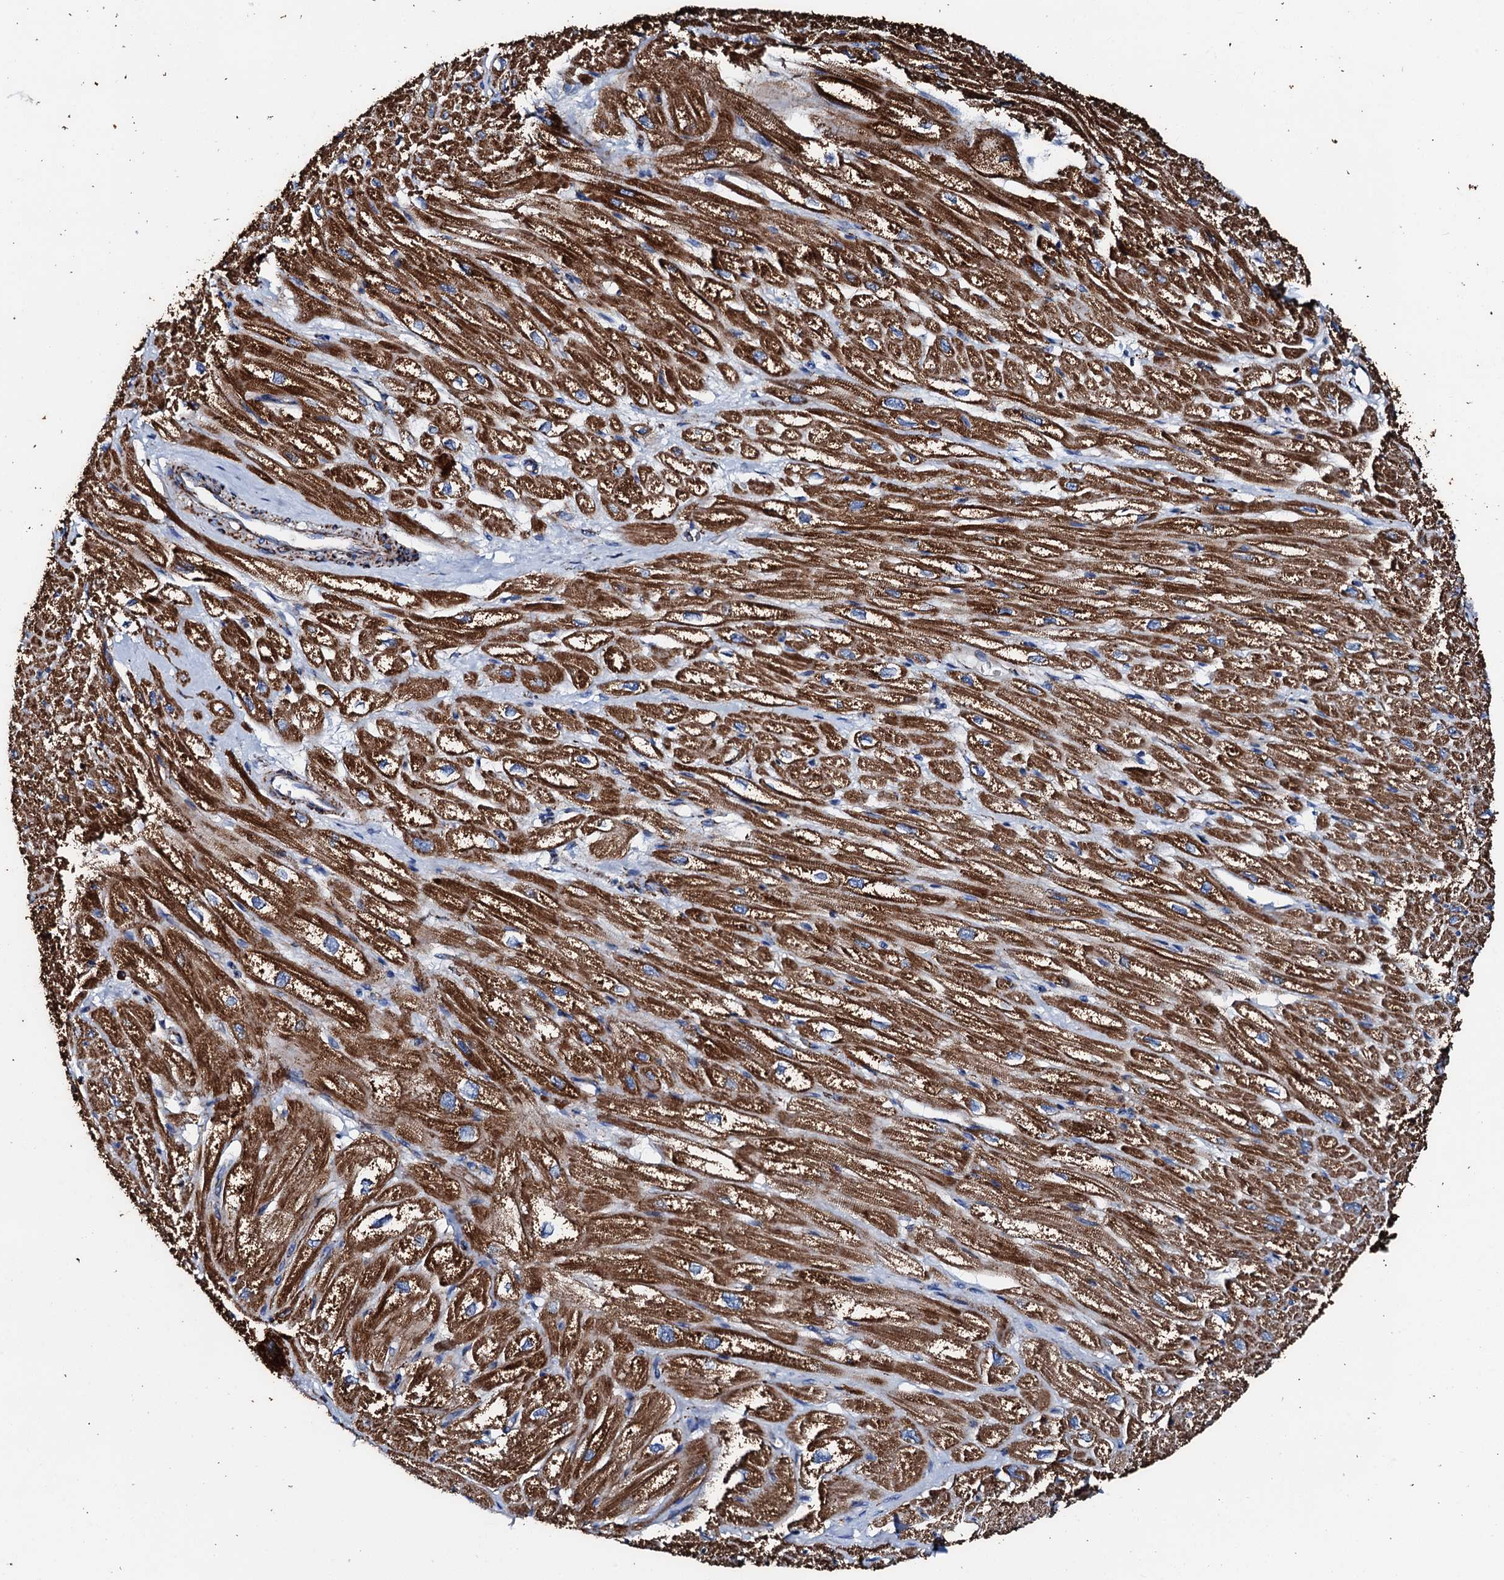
{"staining": {"intensity": "strong", "quantity": ">75%", "location": "cytoplasmic/membranous"}, "tissue": "heart muscle", "cell_type": "Cardiomyocytes", "image_type": "normal", "snomed": [{"axis": "morphology", "description": "Normal tissue, NOS"}, {"axis": "topography", "description": "Heart"}], "caption": "Heart muscle stained with IHC exhibits strong cytoplasmic/membranous staining in approximately >75% of cardiomyocytes. The staining was performed using DAB, with brown indicating positive protein expression. Nuclei are stained blue with hematoxylin.", "gene": "HADH", "patient": {"sex": "male", "age": 50}}